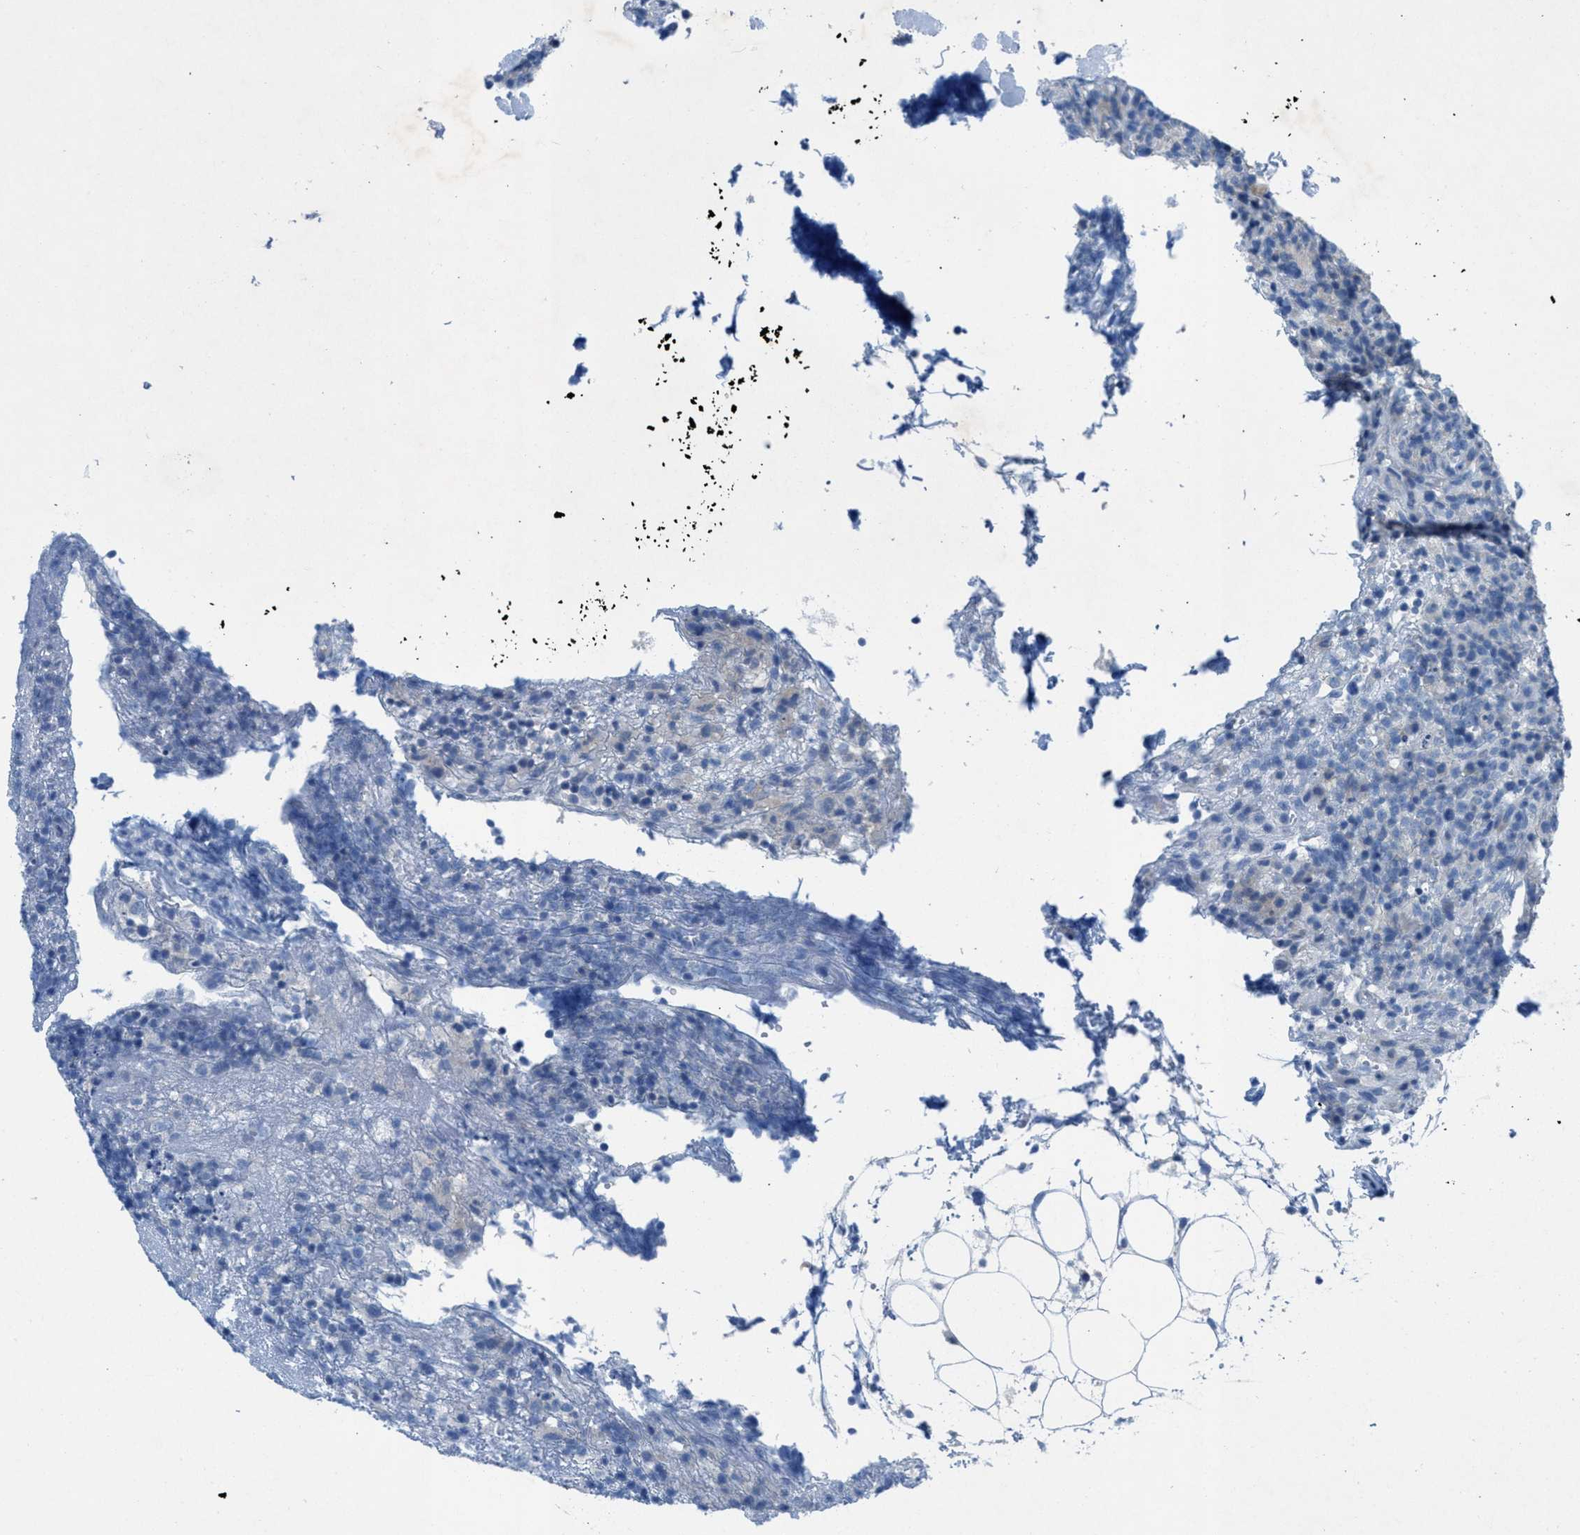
{"staining": {"intensity": "negative", "quantity": "none", "location": "none"}, "tissue": "lymphoma", "cell_type": "Tumor cells", "image_type": "cancer", "snomed": [{"axis": "morphology", "description": "Malignant lymphoma, non-Hodgkin's type, High grade"}, {"axis": "topography", "description": "Lymph node"}], "caption": "Immunohistochemistry (IHC) of lymphoma reveals no expression in tumor cells.", "gene": "GALNT17", "patient": {"sex": "female", "age": 76}}